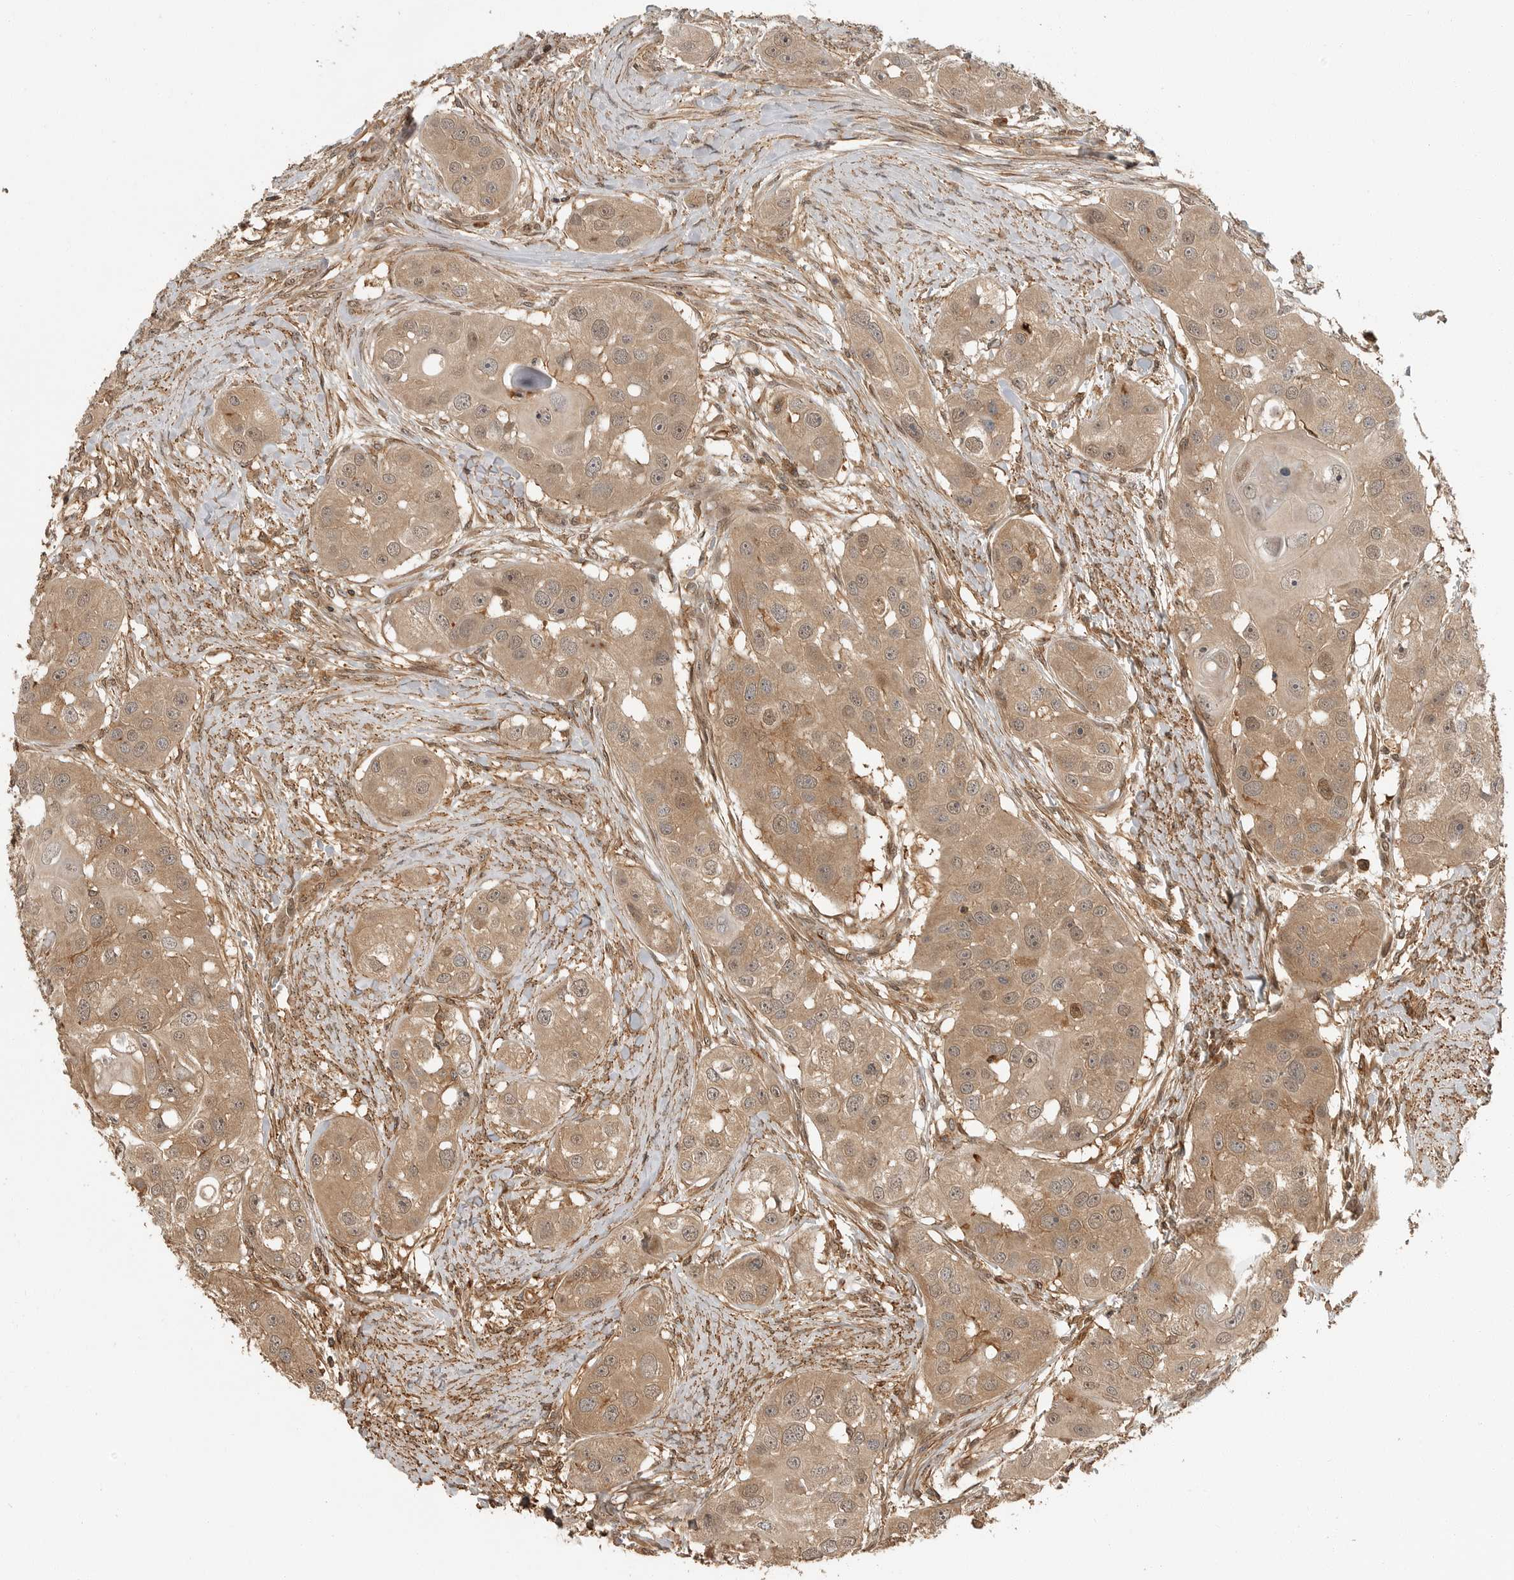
{"staining": {"intensity": "moderate", "quantity": ">75%", "location": "cytoplasmic/membranous,nuclear"}, "tissue": "head and neck cancer", "cell_type": "Tumor cells", "image_type": "cancer", "snomed": [{"axis": "morphology", "description": "Normal tissue, NOS"}, {"axis": "morphology", "description": "Squamous cell carcinoma, NOS"}, {"axis": "topography", "description": "Skeletal muscle"}, {"axis": "topography", "description": "Head-Neck"}], "caption": "IHC (DAB) staining of human squamous cell carcinoma (head and neck) reveals moderate cytoplasmic/membranous and nuclear protein staining in about >75% of tumor cells.", "gene": "ERN1", "patient": {"sex": "male", "age": 51}}